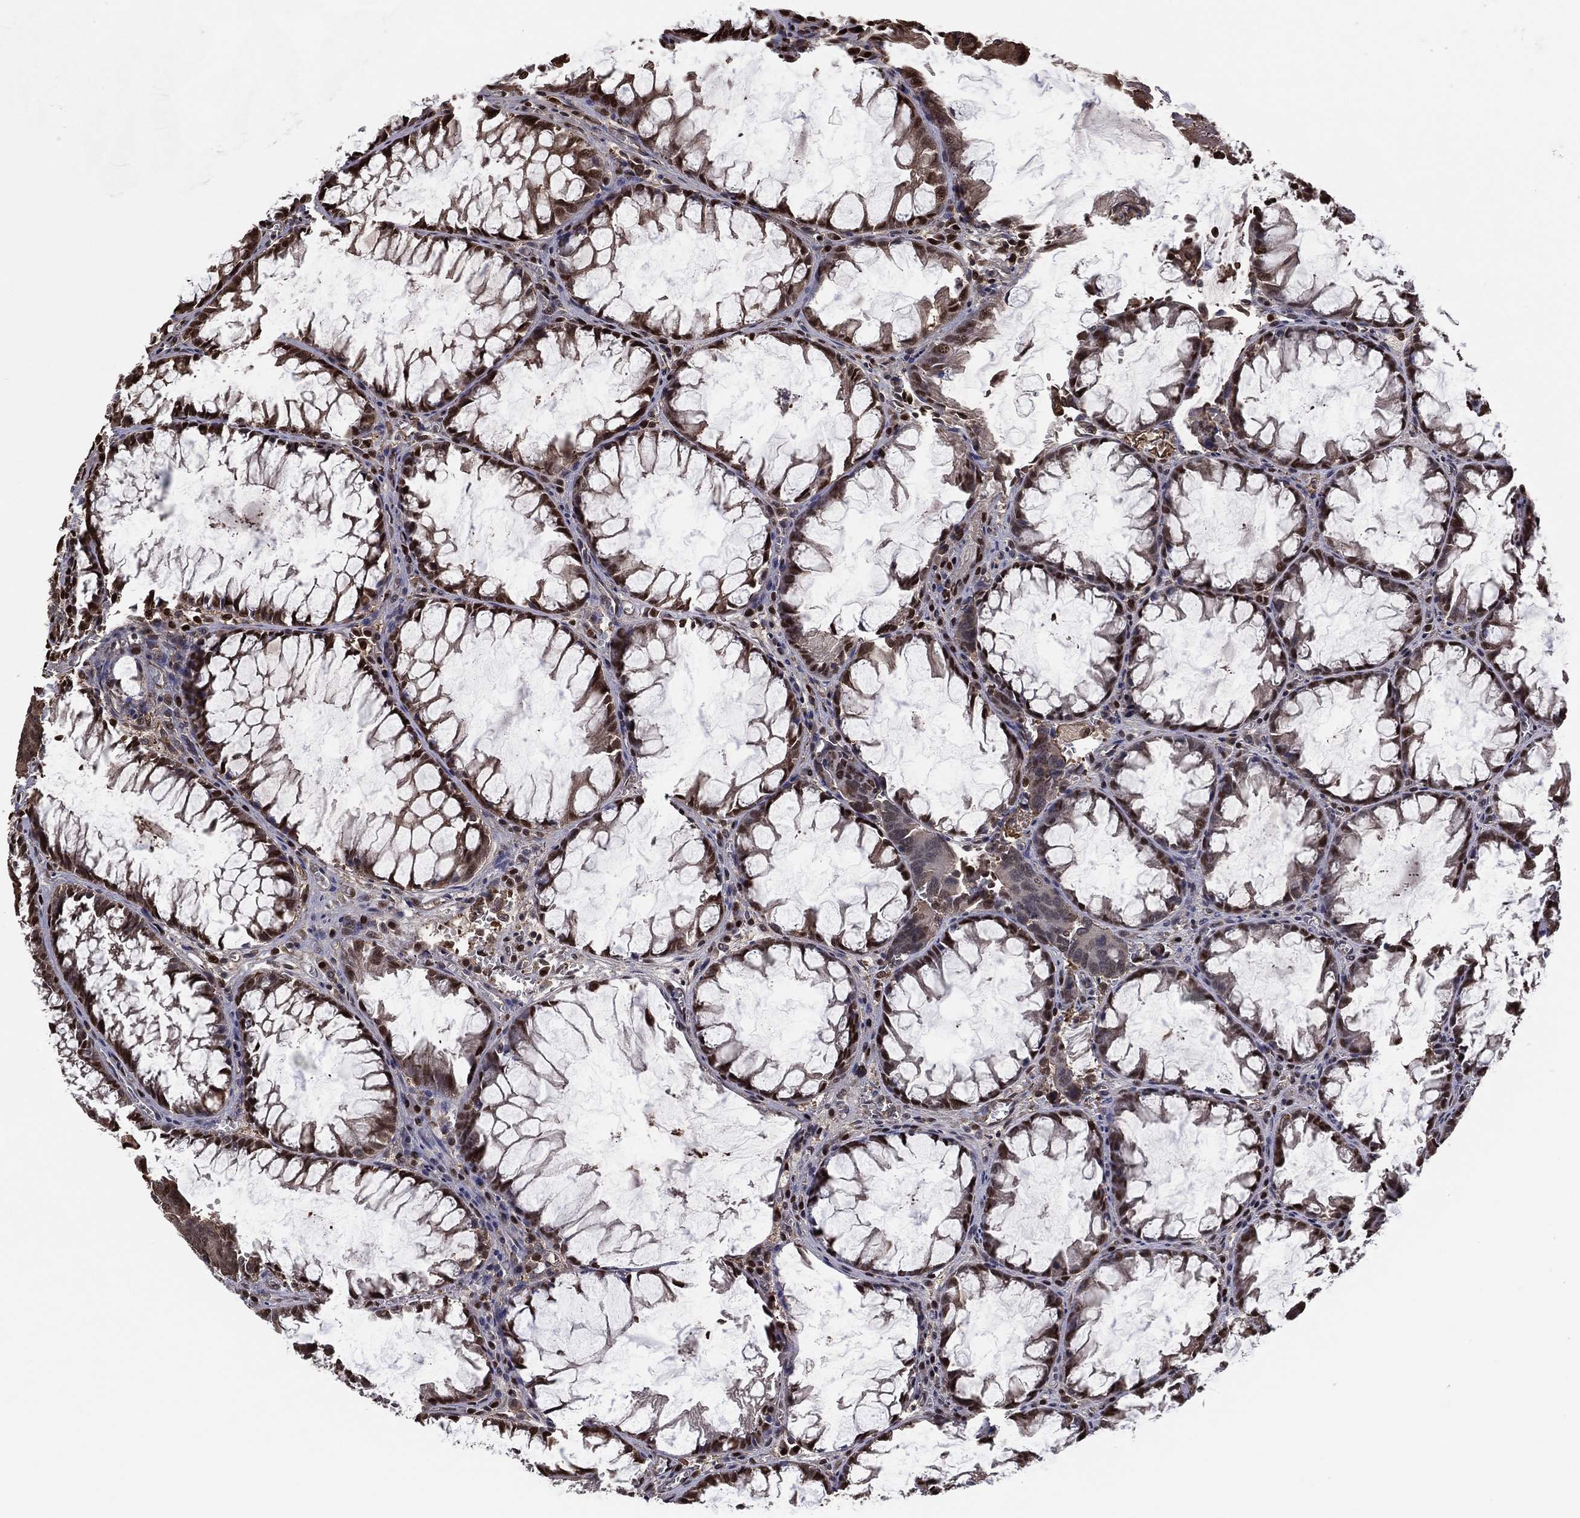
{"staining": {"intensity": "strong", "quantity": "25%-75%", "location": "nuclear"}, "tissue": "colorectal cancer", "cell_type": "Tumor cells", "image_type": "cancer", "snomed": [{"axis": "morphology", "description": "Adenocarcinoma, NOS"}, {"axis": "topography", "description": "Rectum"}], "caption": "Tumor cells demonstrate high levels of strong nuclear staining in about 25%-75% of cells in human adenocarcinoma (colorectal).", "gene": "GAPDH", "patient": {"sex": "male", "age": 67}}